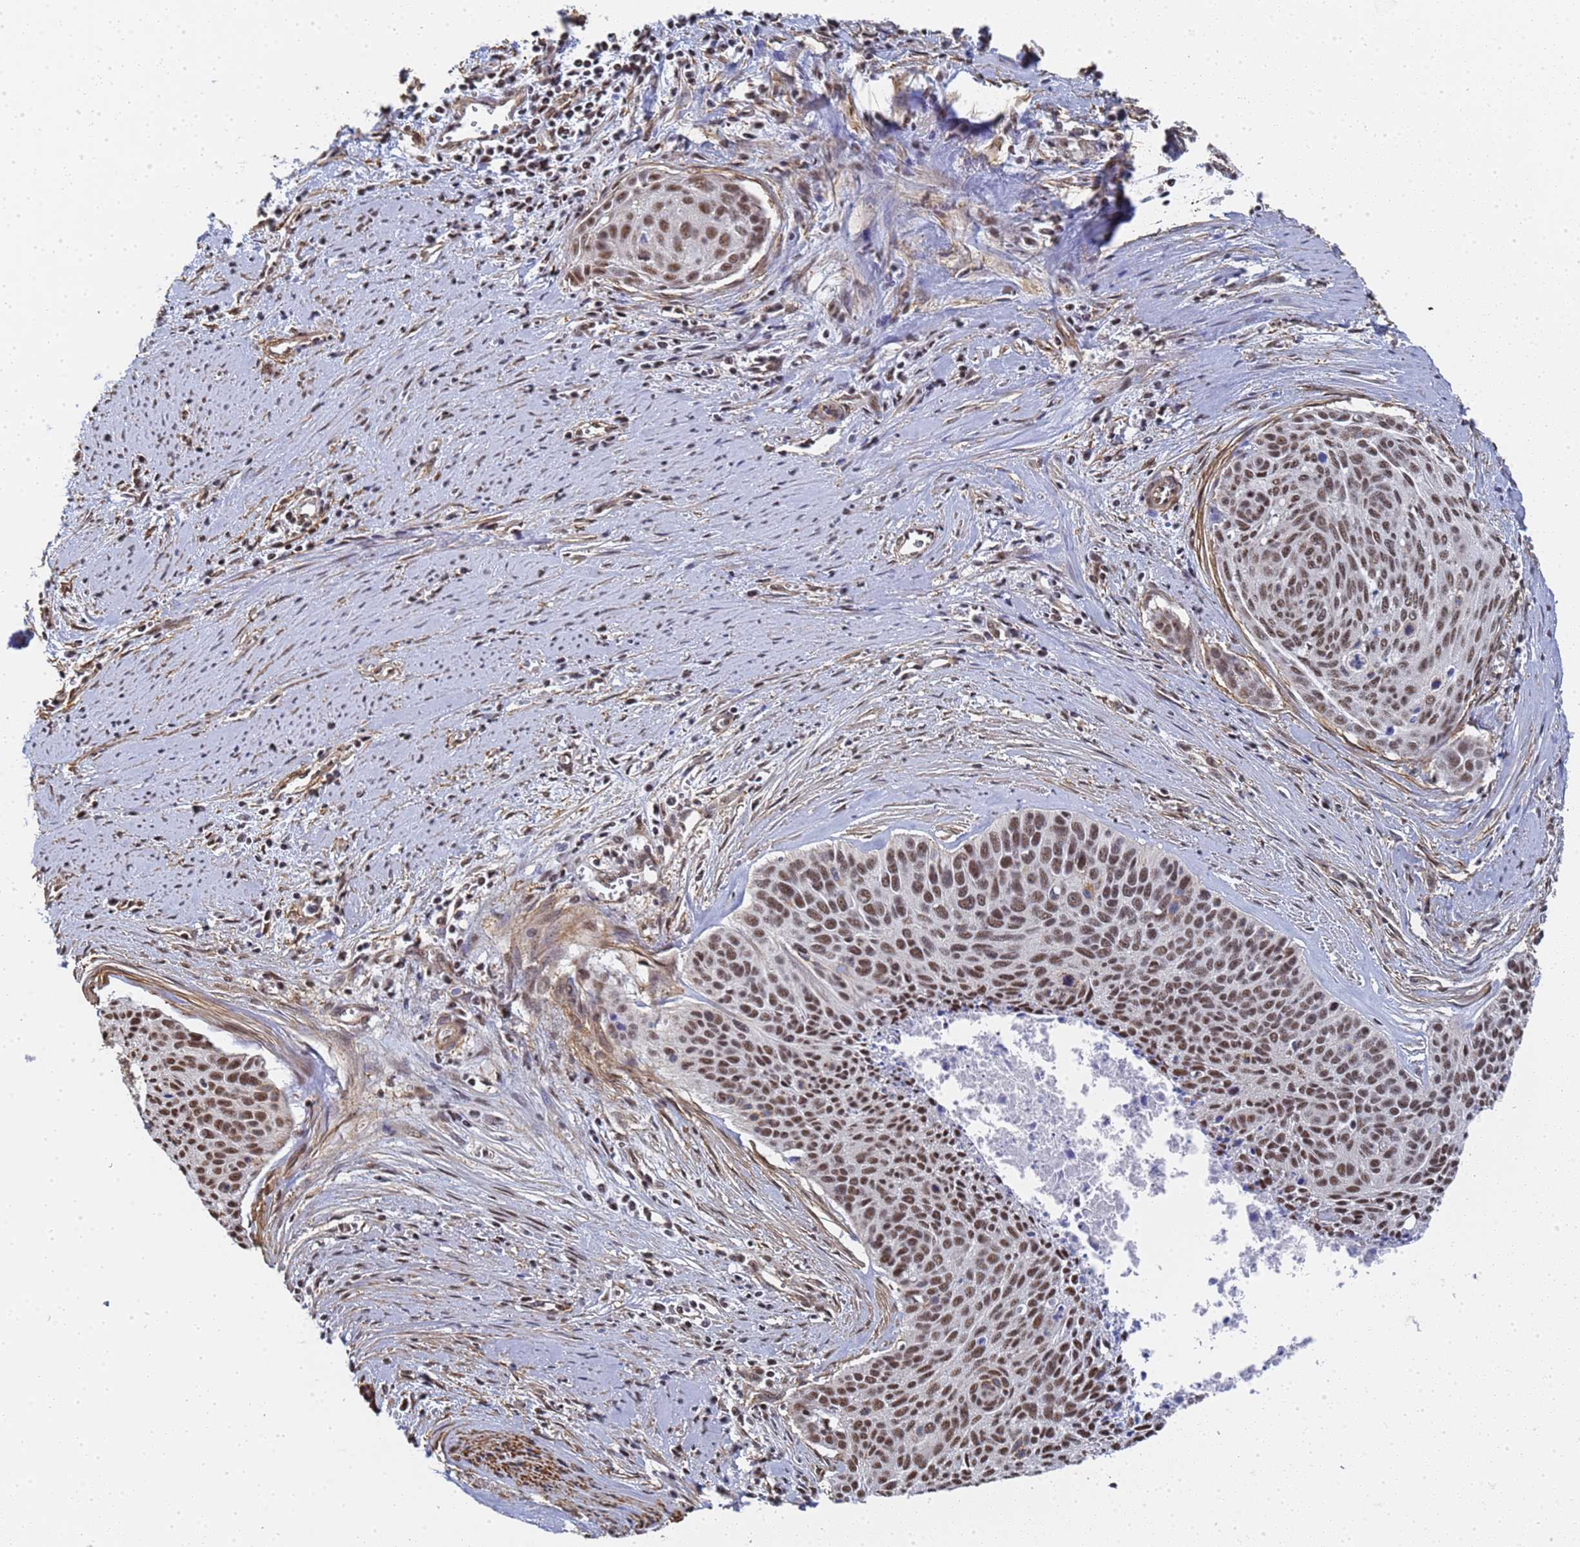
{"staining": {"intensity": "strong", "quantity": ">75%", "location": "nuclear"}, "tissue": "cervical cancer", "cell_type": "Tumor cells", "image_type": "cancer", "snomed": [{"axis": "morphology", "description": "Squamous cell carcinoma, NOS"}, {"axis": "topography", "description": "Cervix"}], "caption": "Brown immunohistochemical staining in cervical squamous cell carcinoma reveals strong nuclear staining in approximately >75% of tumor cells.", "gene": "PRRT4", "patient": {"sex": "female", "age": 55}}